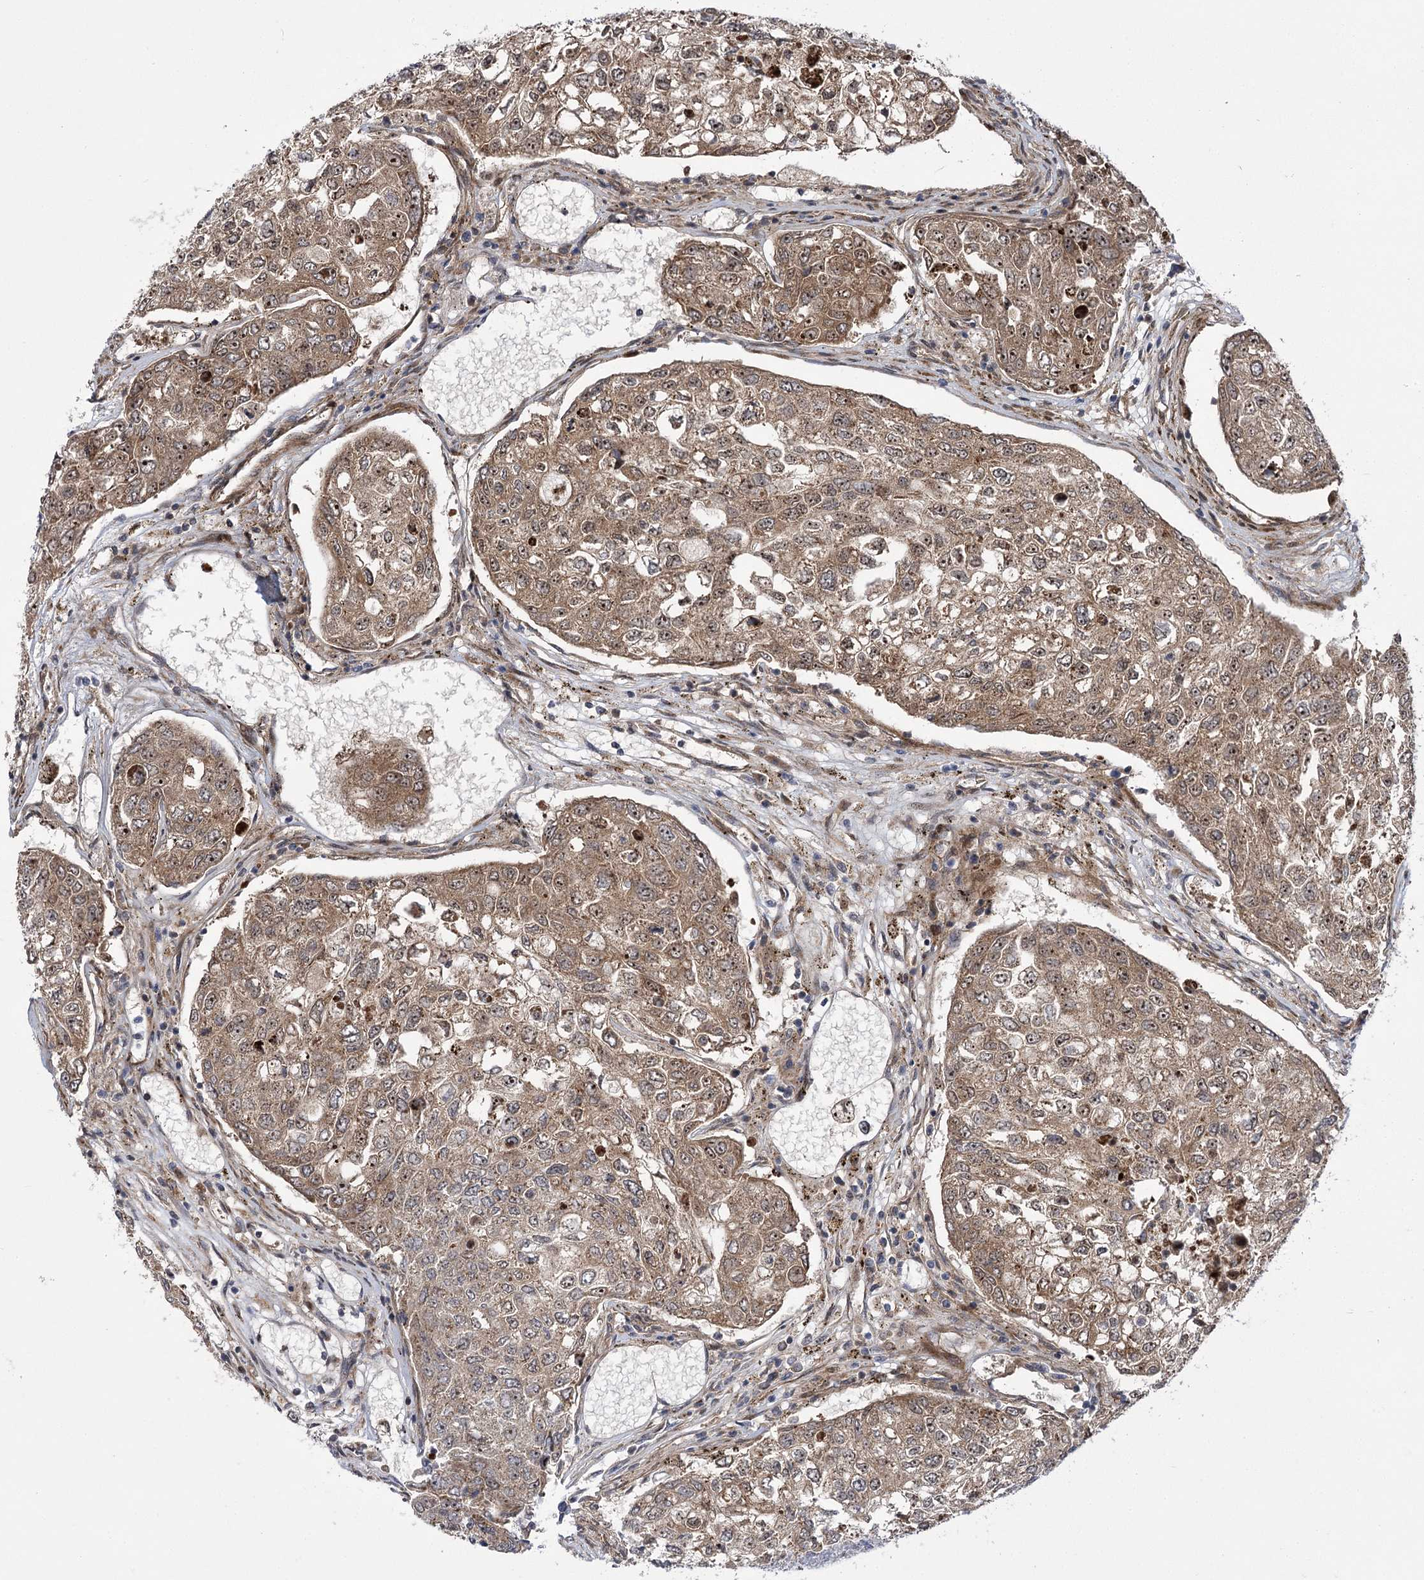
{"staining": {"intensity": "moderate", "quantity": ">75%", "location": "cytoplasmic/membranous"}, "tissue": "urothelial cancer", "cell_type": "Tumor cells", "image_type": "cancer", "snomed": [{"axis": "morphology", "description": "Urothelial carcinoma, High grade"}, {"axis": "topography", "description": "Lymph node"}, {"axis": "topography", "description": "Urinary bladder"}], "caption": "Protein expression analysis of high-grade urothelial carcinoma shows moderate cytoplasmic/membranous expression in about >75% of tumor cells.", "gene": "PDHB", "patient": {"sex": "male", "age": 51}}